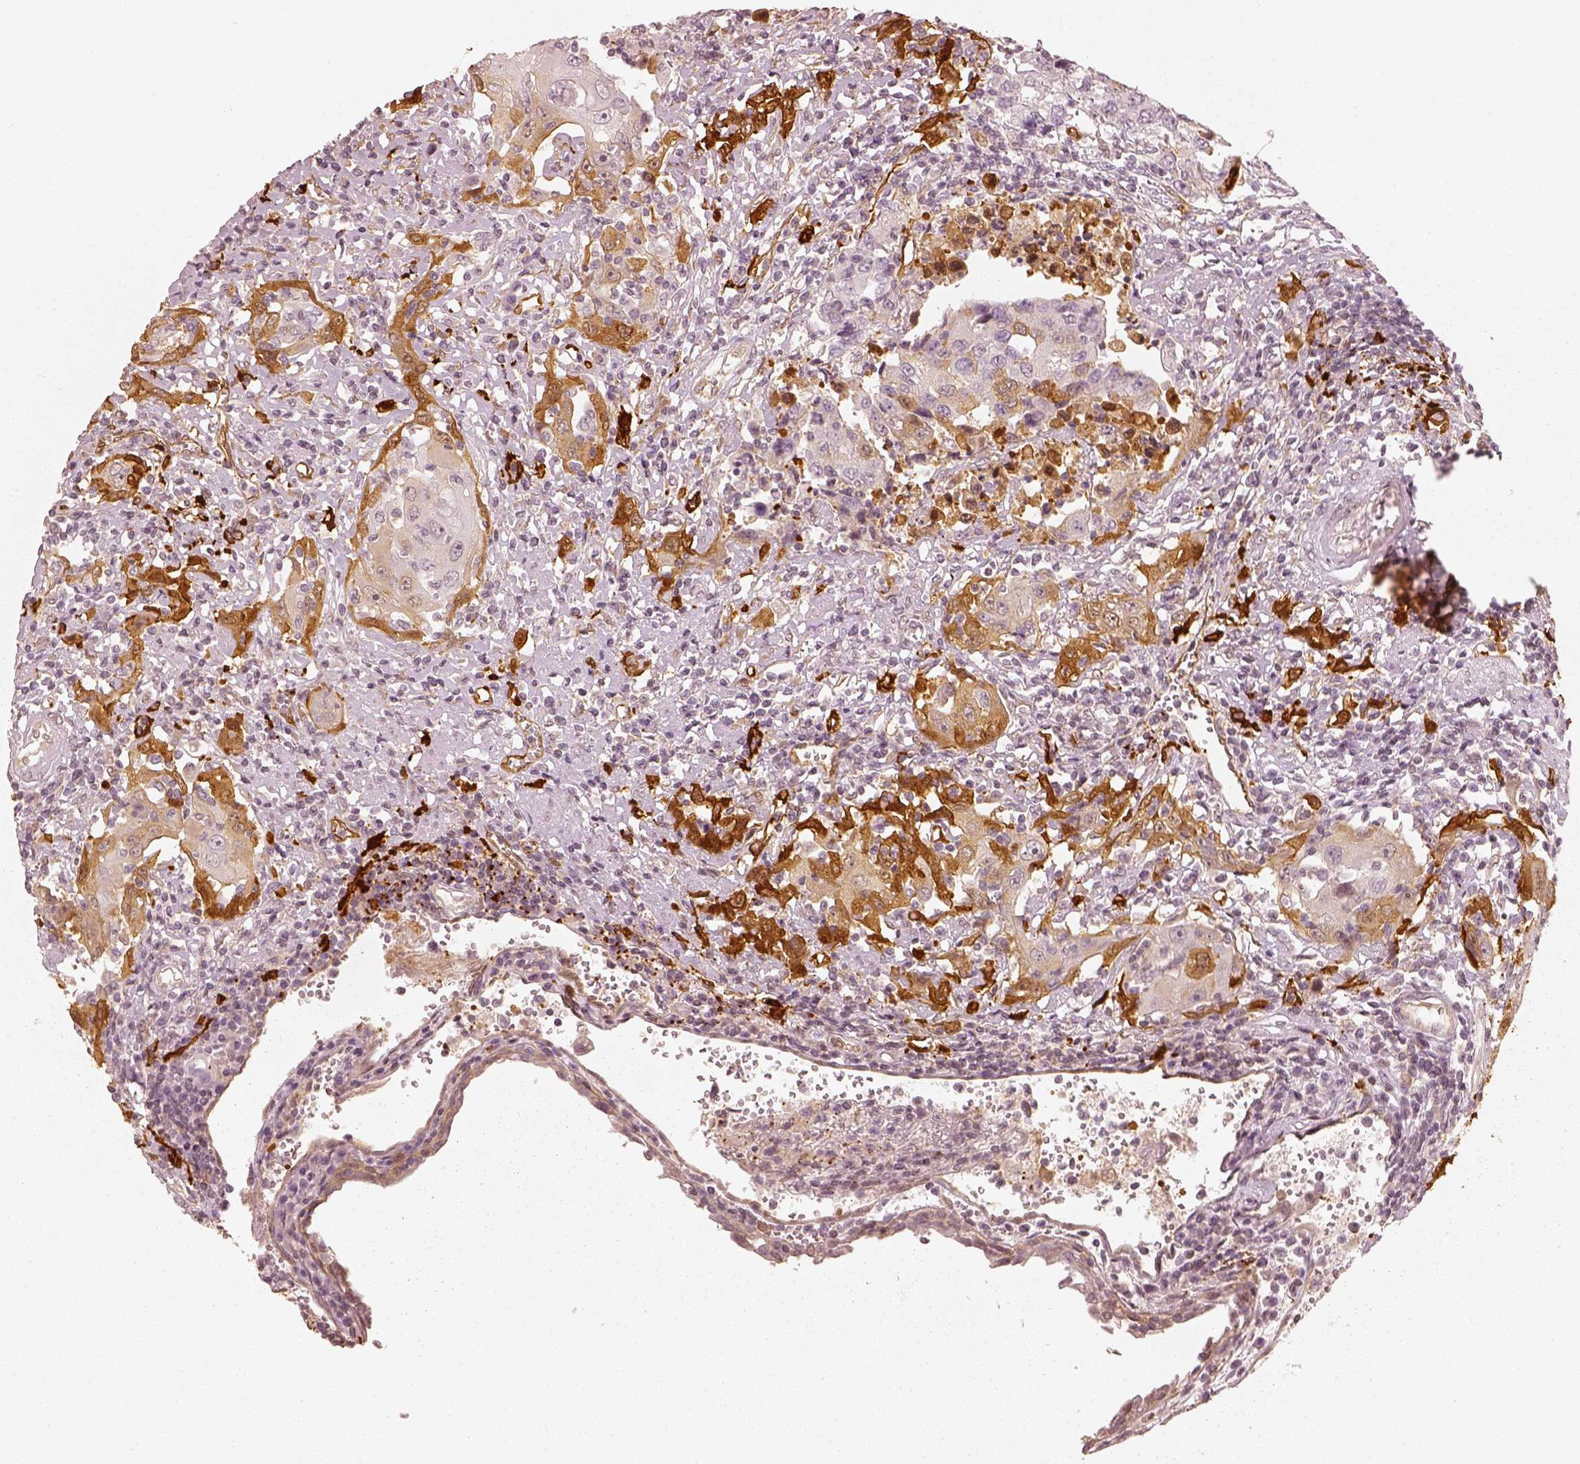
{"staining": {"intensity": "moderate", "quantity": "25%-75%", "location": "cytoplasmic/membranous"}, "tissue": "urothelial cancer", "cell_type": "Tumor cells", "image_type": "cancer", "snomed": [{"axis": "morphology", "description": "Urothelial carcinoma, High grade"}, {"axis": "topography", "description": "Urinary bladder"}], "caption": "About 25%-75% of tumor cells in urothelial cancer demonstrate moderate cytoplasmic/membranous protein staining as visualized by brown immunohistochemical staining.", "gene": "FSCN1", "patient": {"sex": "female", "age": 85}}